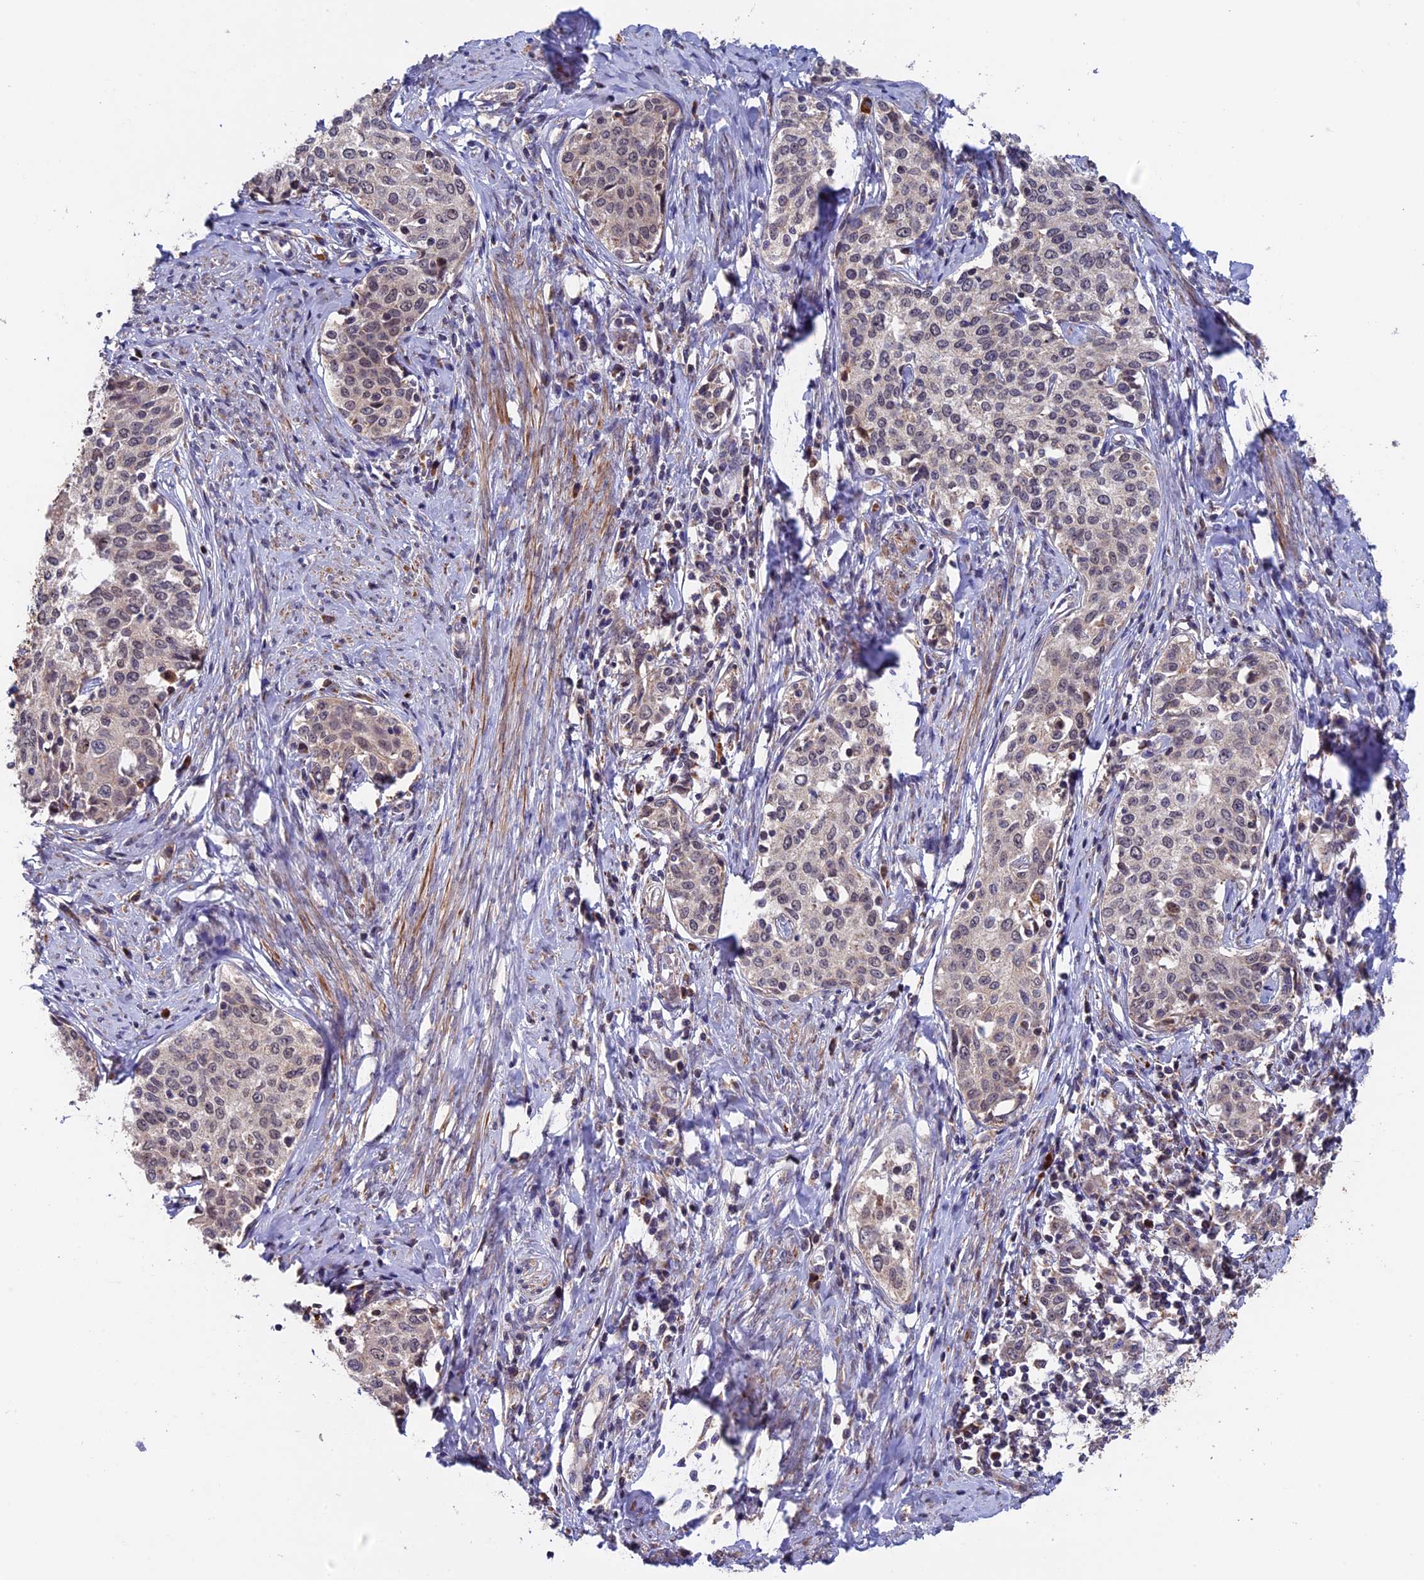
{"staining": {"intensity": "negative", "quantity": "none", "location": "none"}, "tissue": "cervical cancer", "cell_type": "Tumor cells", "image_type": "cancer", "snomed": [{"axis": "morphology", "description": "Squamous cell carcinoma, NOS"}, {"axis": "morphology", "description": "Adenocarcinoma, NOS"}, {"axis": "topography", "description": "Cervix"}], "caption": "A micrograph of adenocarcinoma (cervical) stained for a protein shows no brown staining in tumor cells.", "gene": "RNF17", "patient": {"sex": "female", "age": 52}}